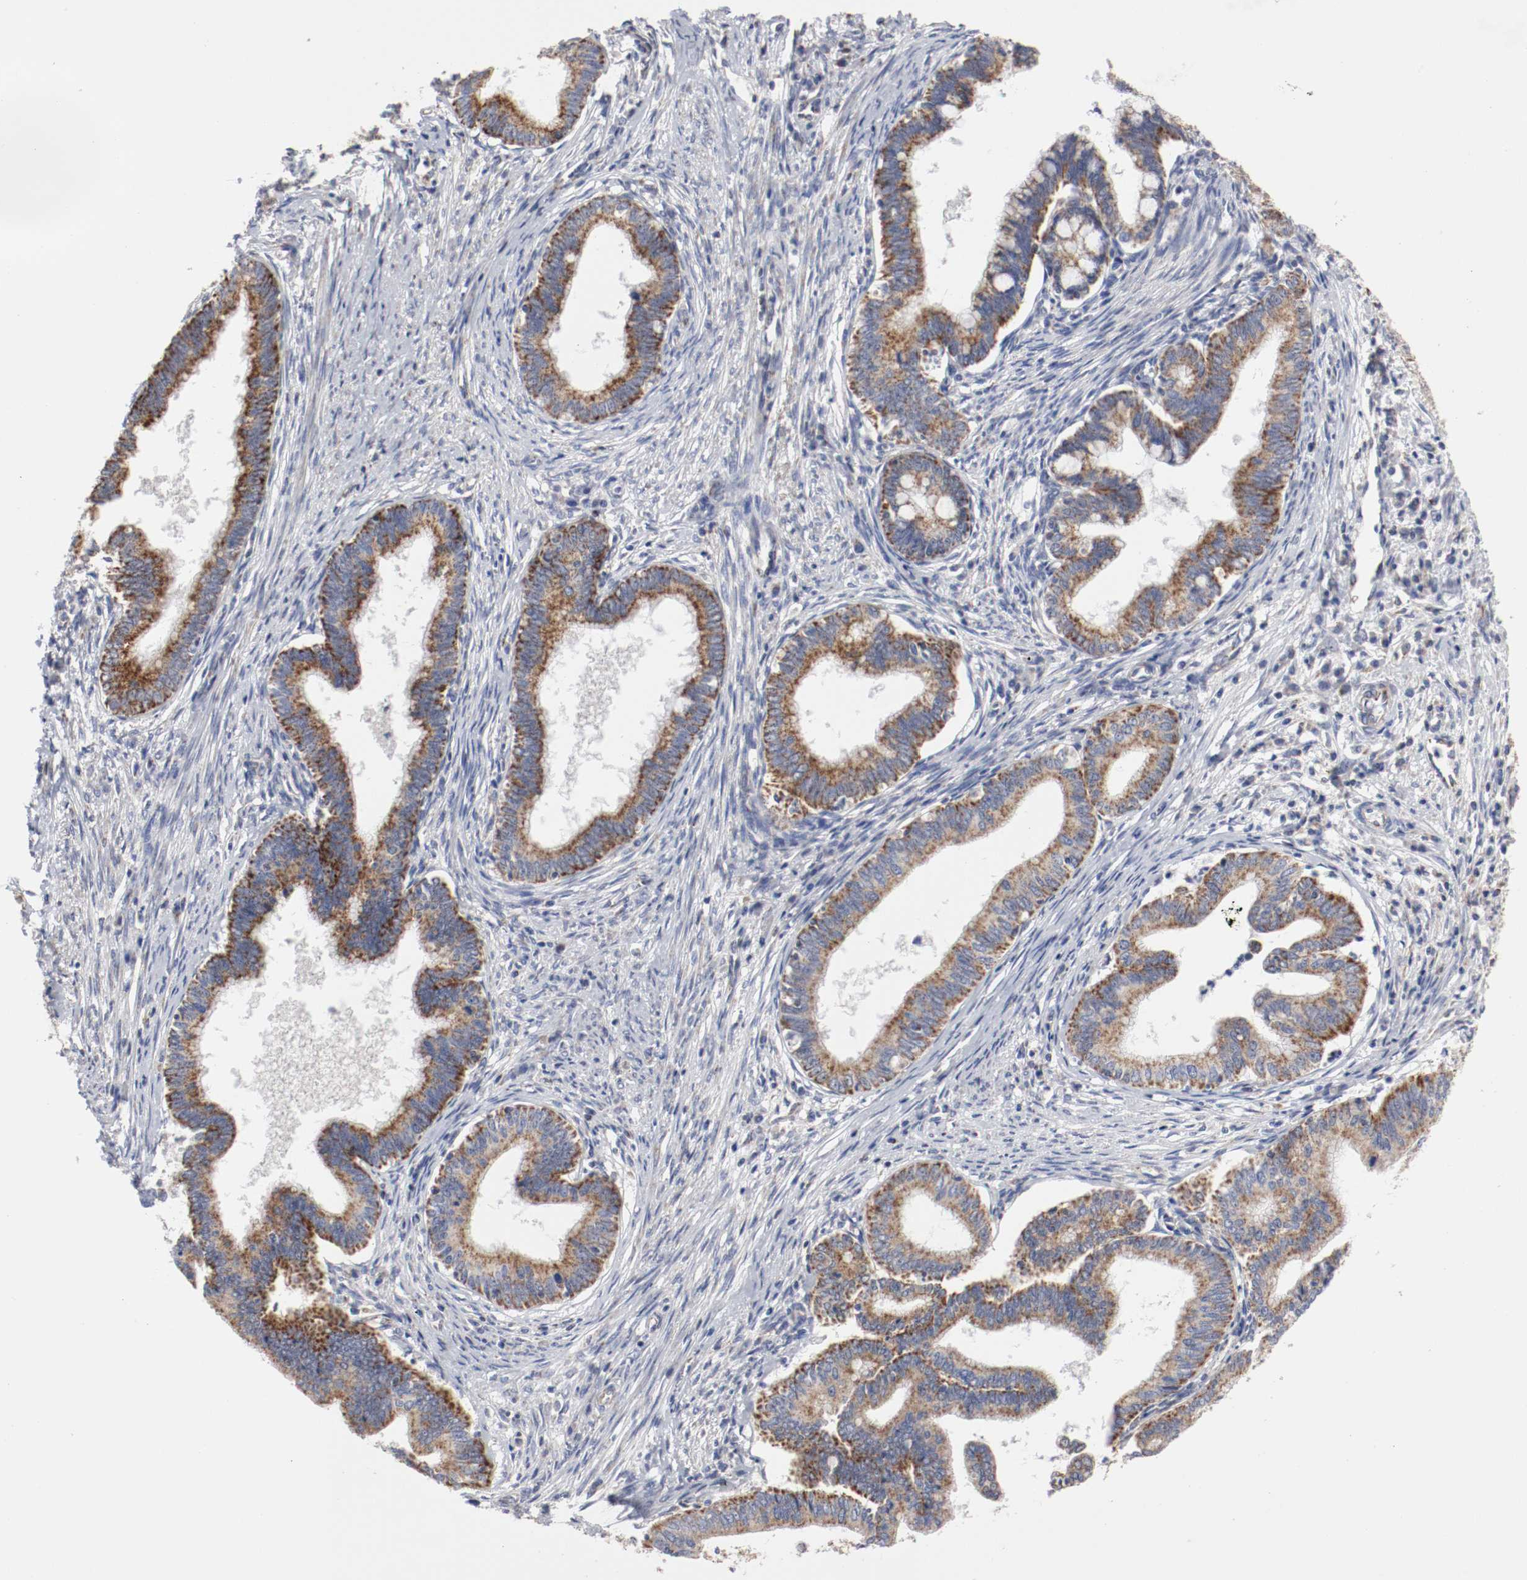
{"staining": {"intensity": "moderate", "quantity": ">75%", "location": "cytoplasmic/membranous"}, "tissue": "cervical cancer", "cell_type": "Tumor cells", "image_type": "cancer", "snomed": [{"axis": "morphology", "description": "Adenocarcinoma, NOS"}, {"axis": "topography", "description": "Cervix"}], "caption": "Immunohistochemistry (IHC) of adenocarcinoma (cervical) demonstrates medium levels of moderate cytoplasmic/membranous positivity in approximately >75% of tumor cells. The staining is performed using DAB brown chromogen to label protein expression. The nuclei are counter-stained blue using hematoxylin.", "gene": "AFG3L2", "patient": {"sex": "female", "age": 36}}